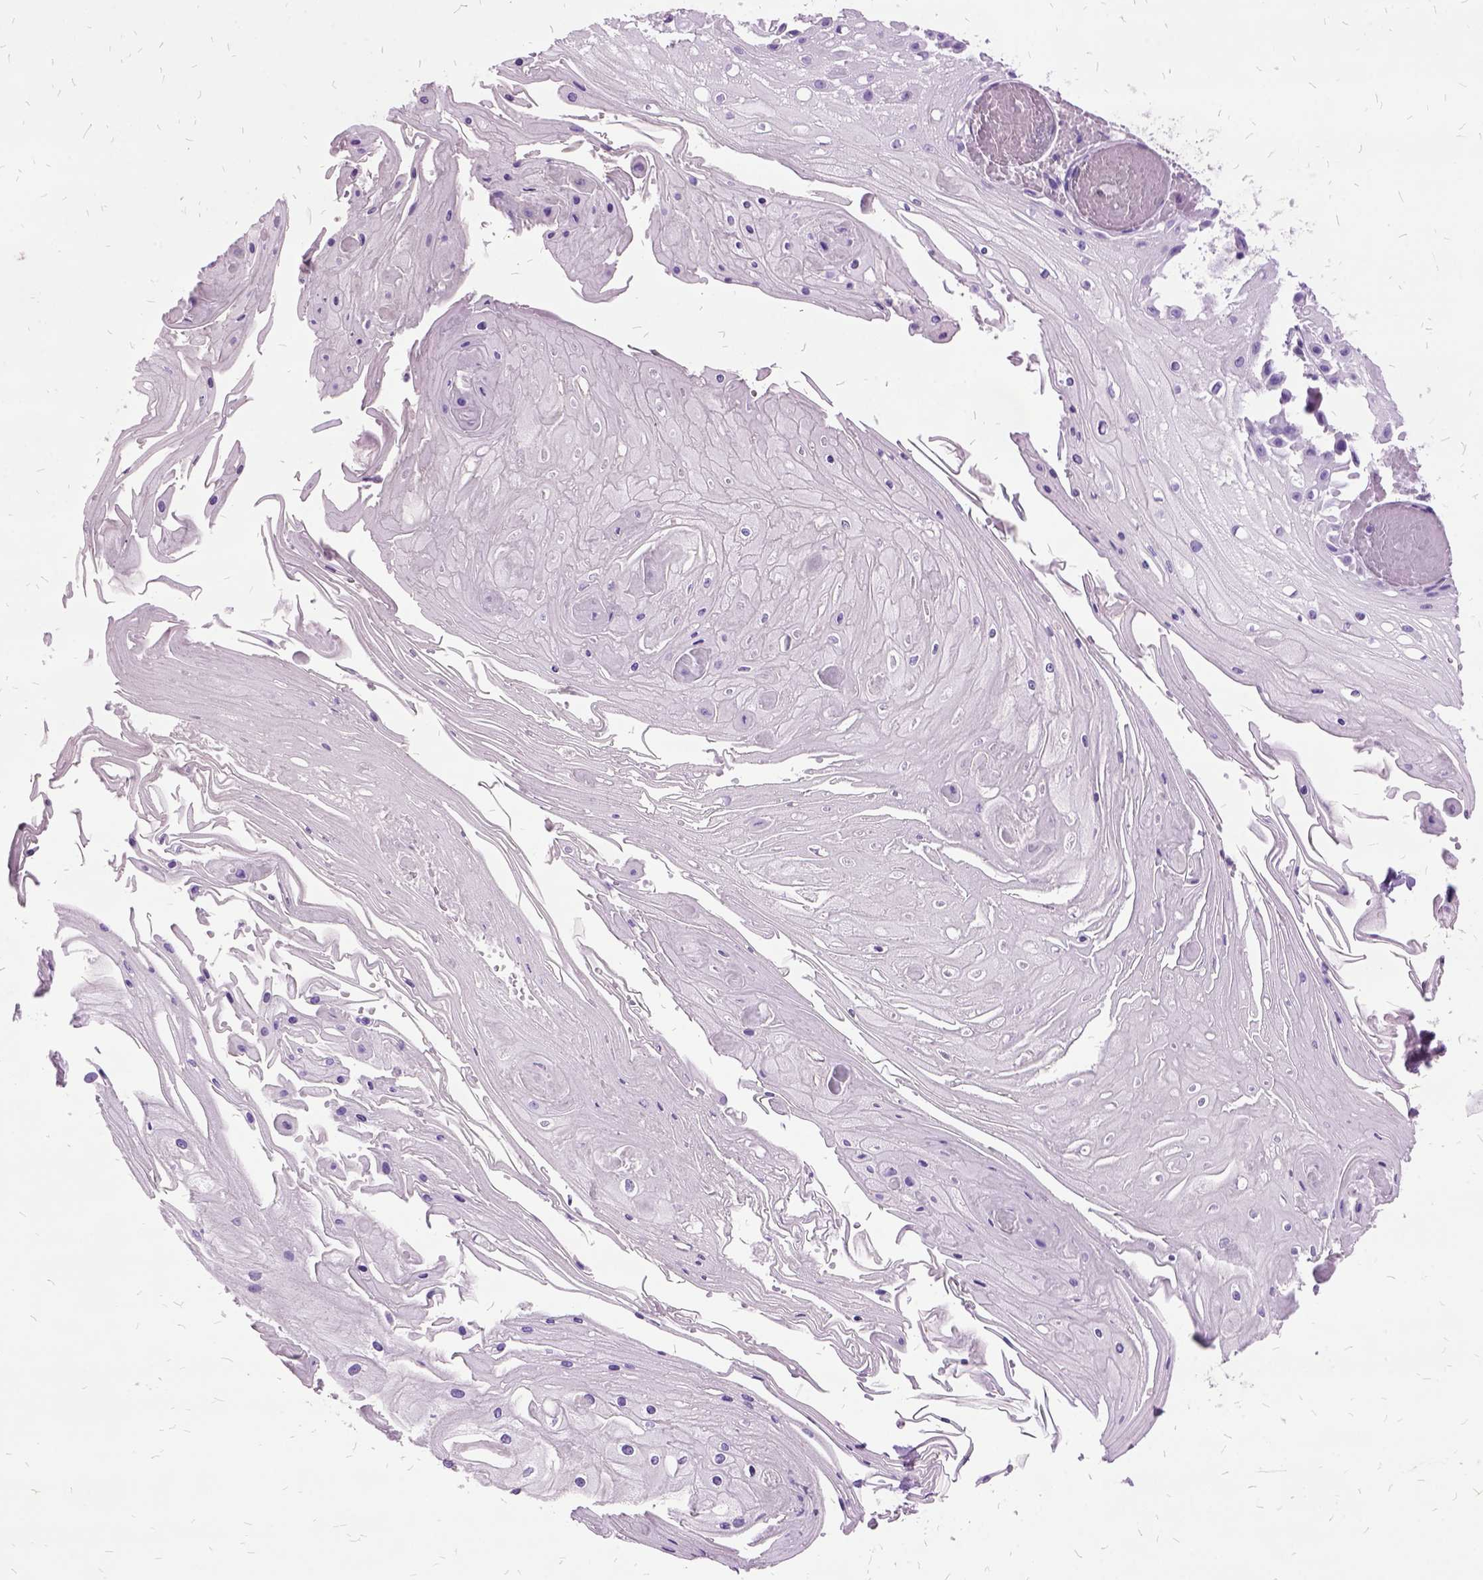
{"staining": {"intensity": "negative", "quantity": "none", "location": "none"}, "tissue": "skin cancer", "cell_type": "Tumor cells", "image_type": "cancer", "snomed": [{"axis": "morphology", "description": "Squamous cell carcinoma, NOS"}, {"axis": "topography", "description": "Skin"}], "caption": "Protein analysis of squamous cell carcinoma (skin) exhibits no significant staining in tumor cells.", "gene": "MME", "patient": {"sex": "male", "age": 70}}